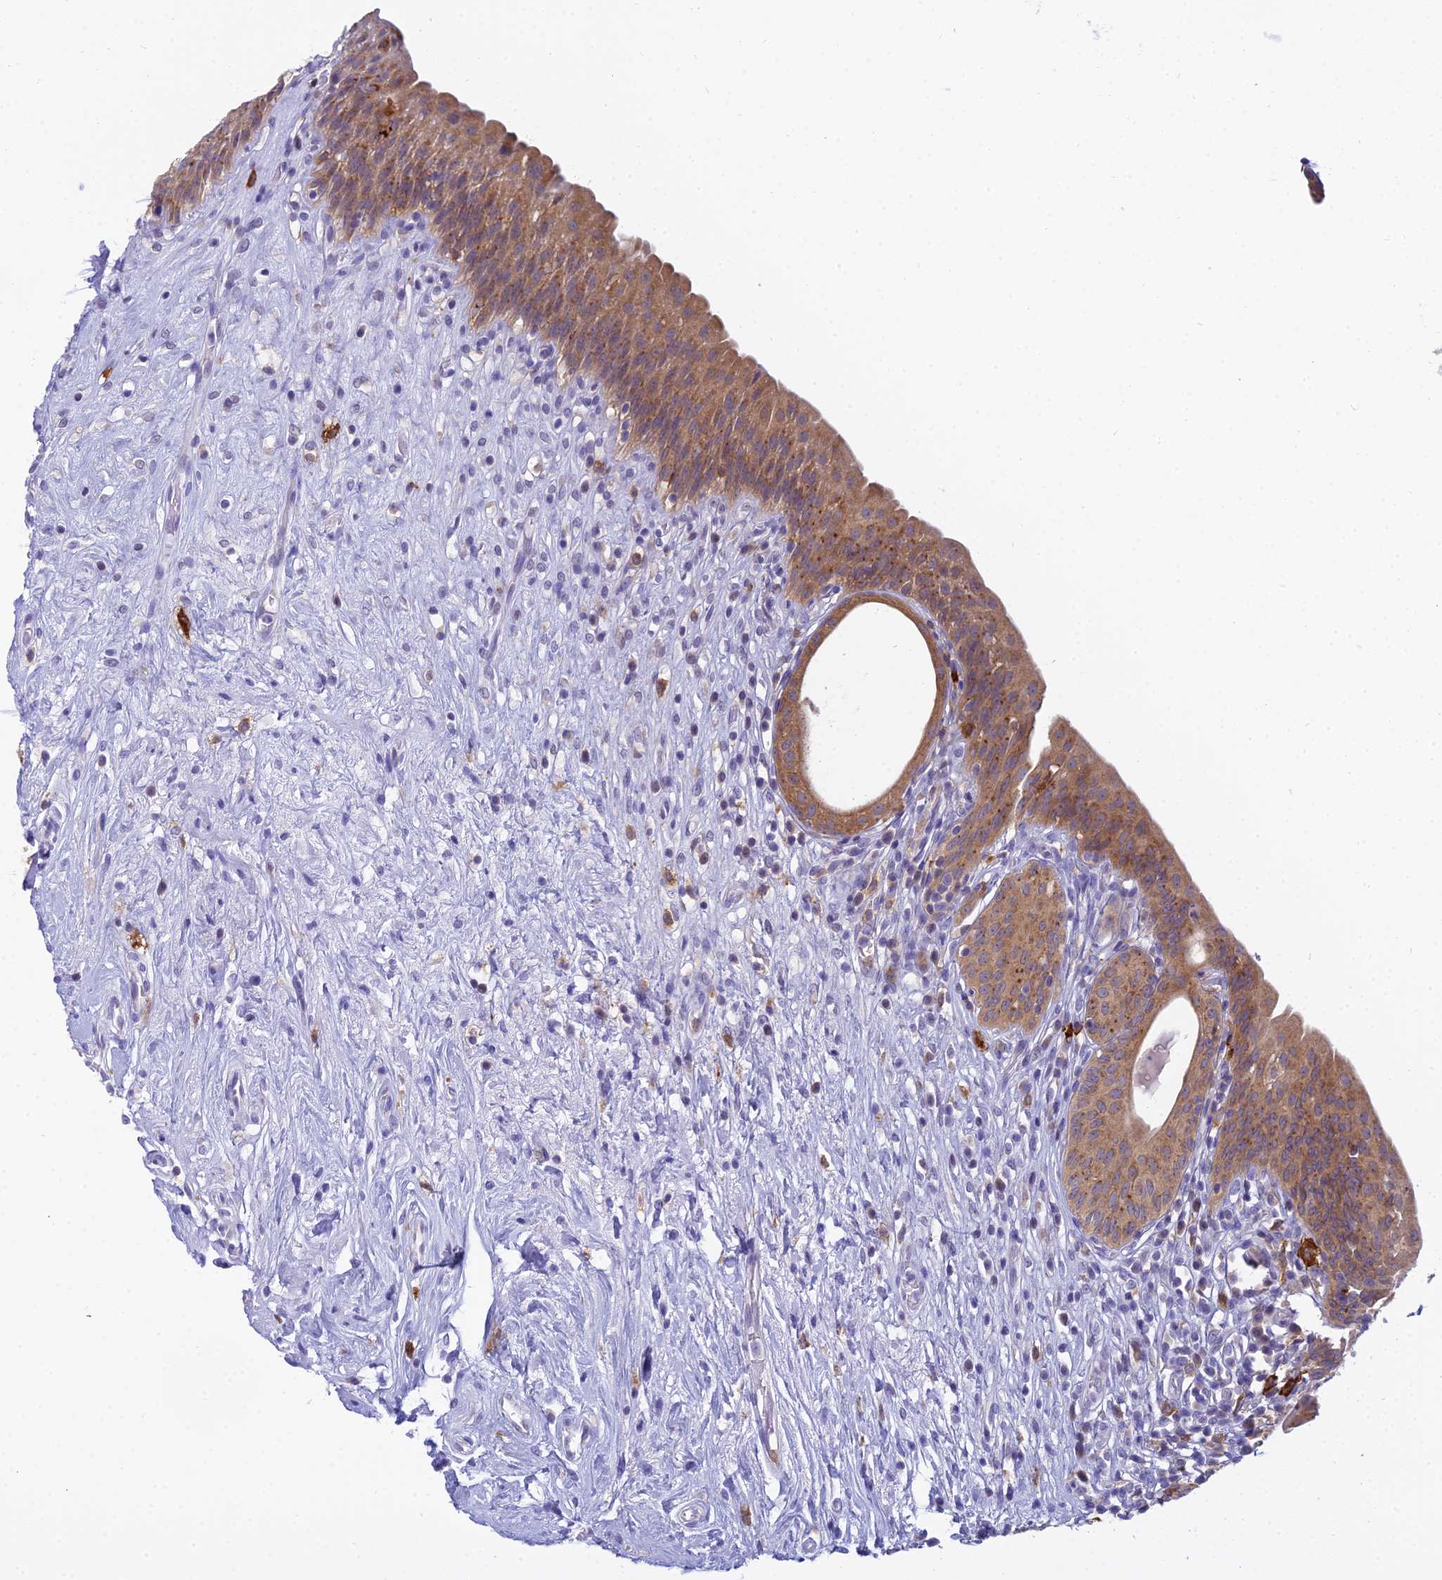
{"staining": {"intensity": "moderate", "quantity": ">75%", "location": "cytoplasmic/membranous"}, "tissue": "urinary bladder", "cell_type": "Urothelial cells", "image_type": "normal", "snomed": [{"axis": "morphology", "description": "Normal tissue, NOS"}, {"axis": "topography", "description": "Urinary bladder"}], "caption": "A micrograph of urinary bladder stained for a protein demonstrates moderate cytoplasmic/membranous brown staining in urothelial cells. Using DAB (3,3'-diaminobenzidine) (brown) and hematoxylin (blue) stains, captured at high magnification using brightfield microscopy.", "gene": "UBE2G1", "patient": {"sex": "male", "age": 83}}